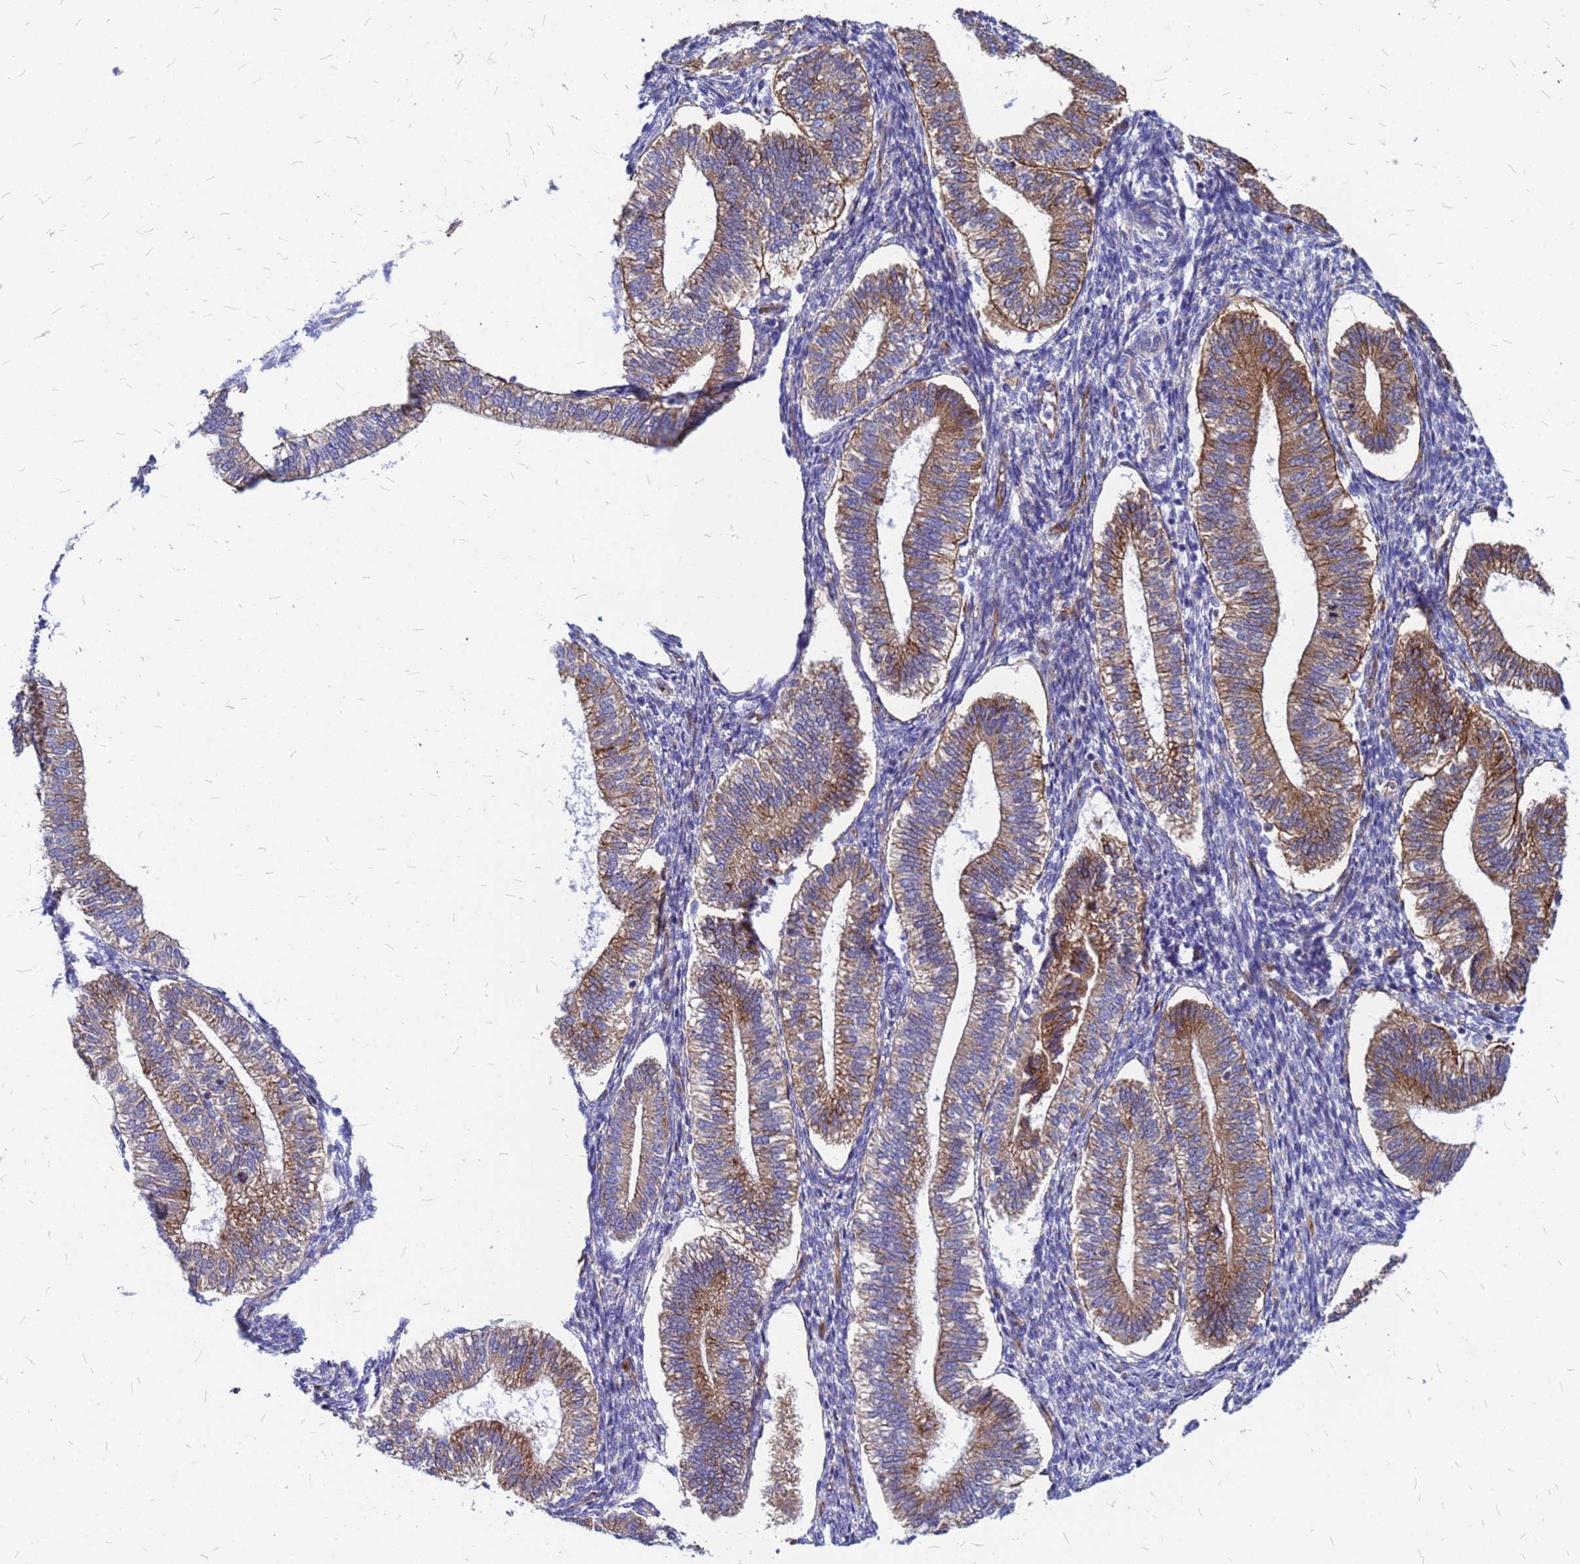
{"staining": {"intensity": "weak", "quantity": "<25%", "location": "cytoplasmic/membranous"}, "tissue": "endometrium", "cell_type": "Cells in endometrial stroma", "image_type": "normal", "snomed": [{"axis": "morphology", "description": "Normal tissue, NOS"}, {"axis": "topography", "description": "Endometrium"}], "caption": "A high-resolution histopathology image shows immunohistochemistry (IHC) staining of unremarkable endometrium, which displays no significant positivity in cells in endometrial stroma. (IHC, brightfield microscopy, high magnification).", "gene": "NOSTRIN", "patient": {"sex": "female", "age": 25}}